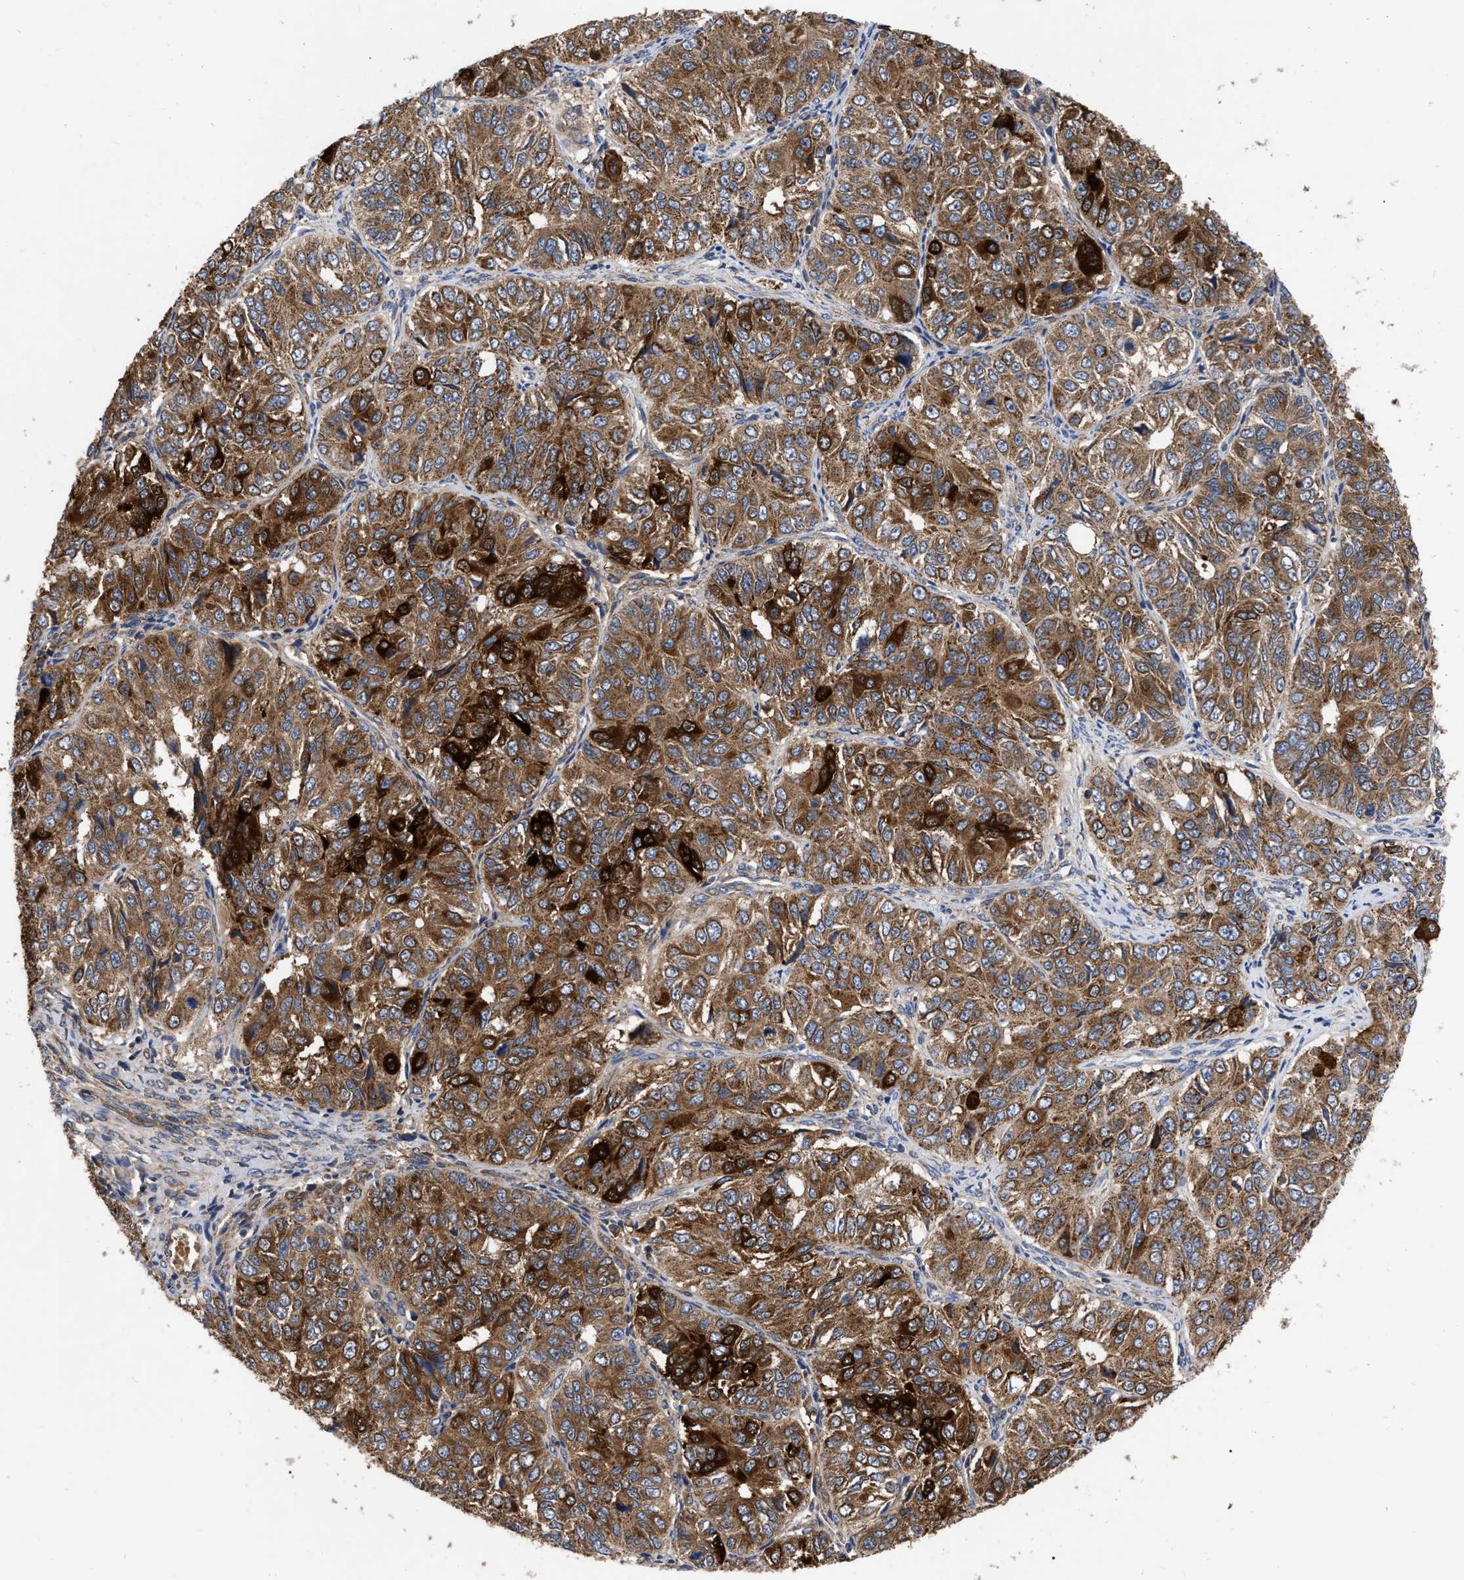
{"staining": {"intensity": "strong", "quantity": ">75%", "location": "cytoplasmic/membranous"}, "tissue": "ovarian cancer", "cell_type": "Tumor cells", "image_type": "cancer", "snomed": [{"axis": "morphology", "description": "Carcinoma, endometroid"}, {"axis": "topography", "description": "Ovary"}], "caption": "Immunohistochemistry of human ovarian cancer displays high levels of strong cytoplasmic/membranous expression in about >75% of tumor cells.", "gene": "CDKN2C", "patient": {"sex": "female", "age": 51}}